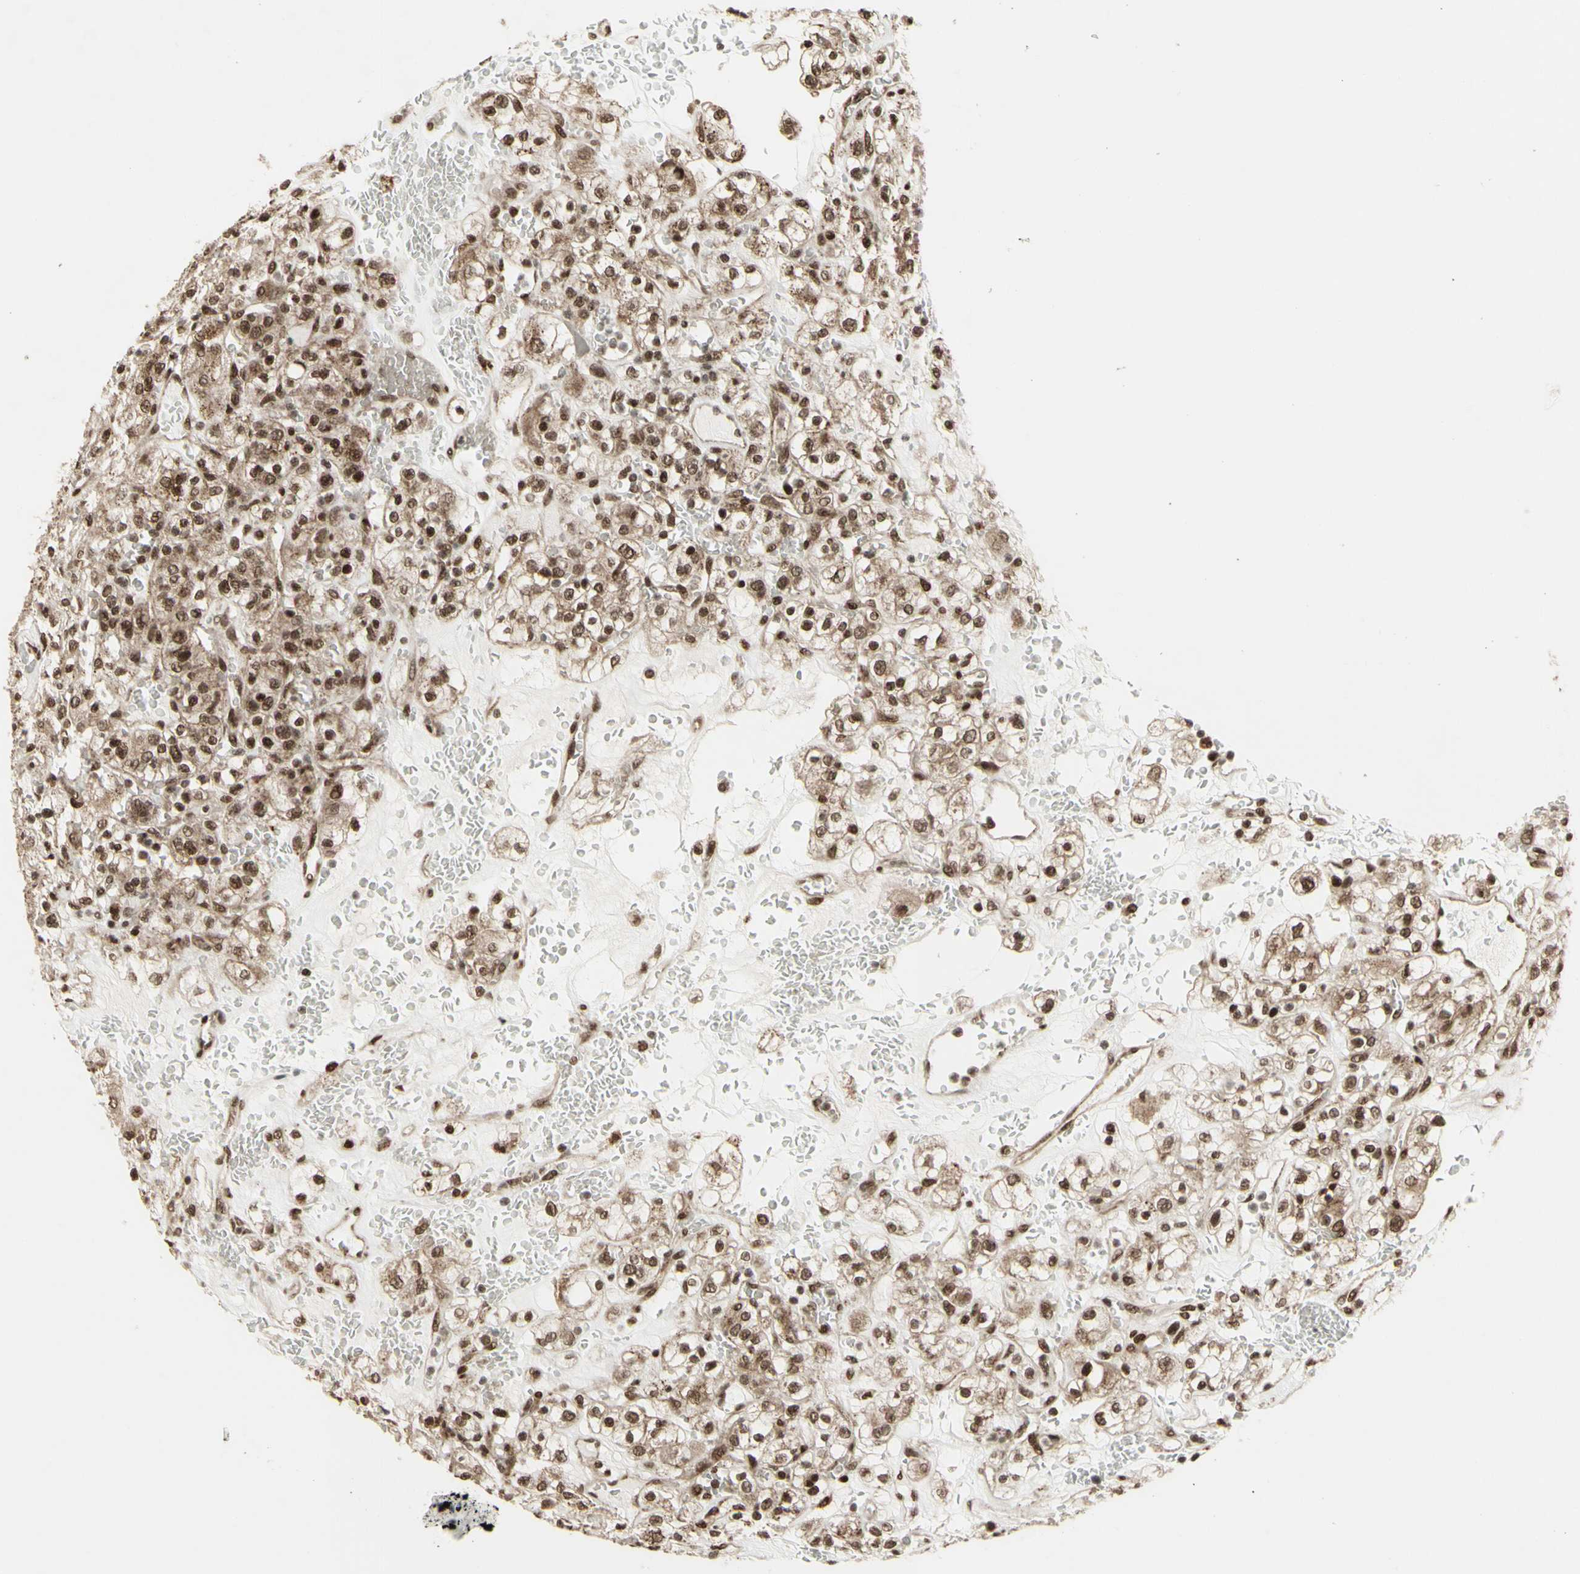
{"staining": {"intensity": "moderate", "quantity": ">75%", "location": "cytoplasmic/membranous,nuclear"}, "tissue": "renal cancer", "cell_type": "Tumor cells", "image_type": "cancer", "snomed": [{"axis": "morphology", "description": "Normal tissue, NOS"}, {"axis": "morphology", "description": "Adenocarcinoma, NOS"}, {"axis": "topography", "description": "Kidney"}], "caption": "Renal adenocarcinoma stained with immunohistochemistry reveals moderate cytoplasmic/membranous and nuclear expression in about >75% of tumor cells.", "gene": "CBX1", "patient": {"sex": "female", "age": 72}}